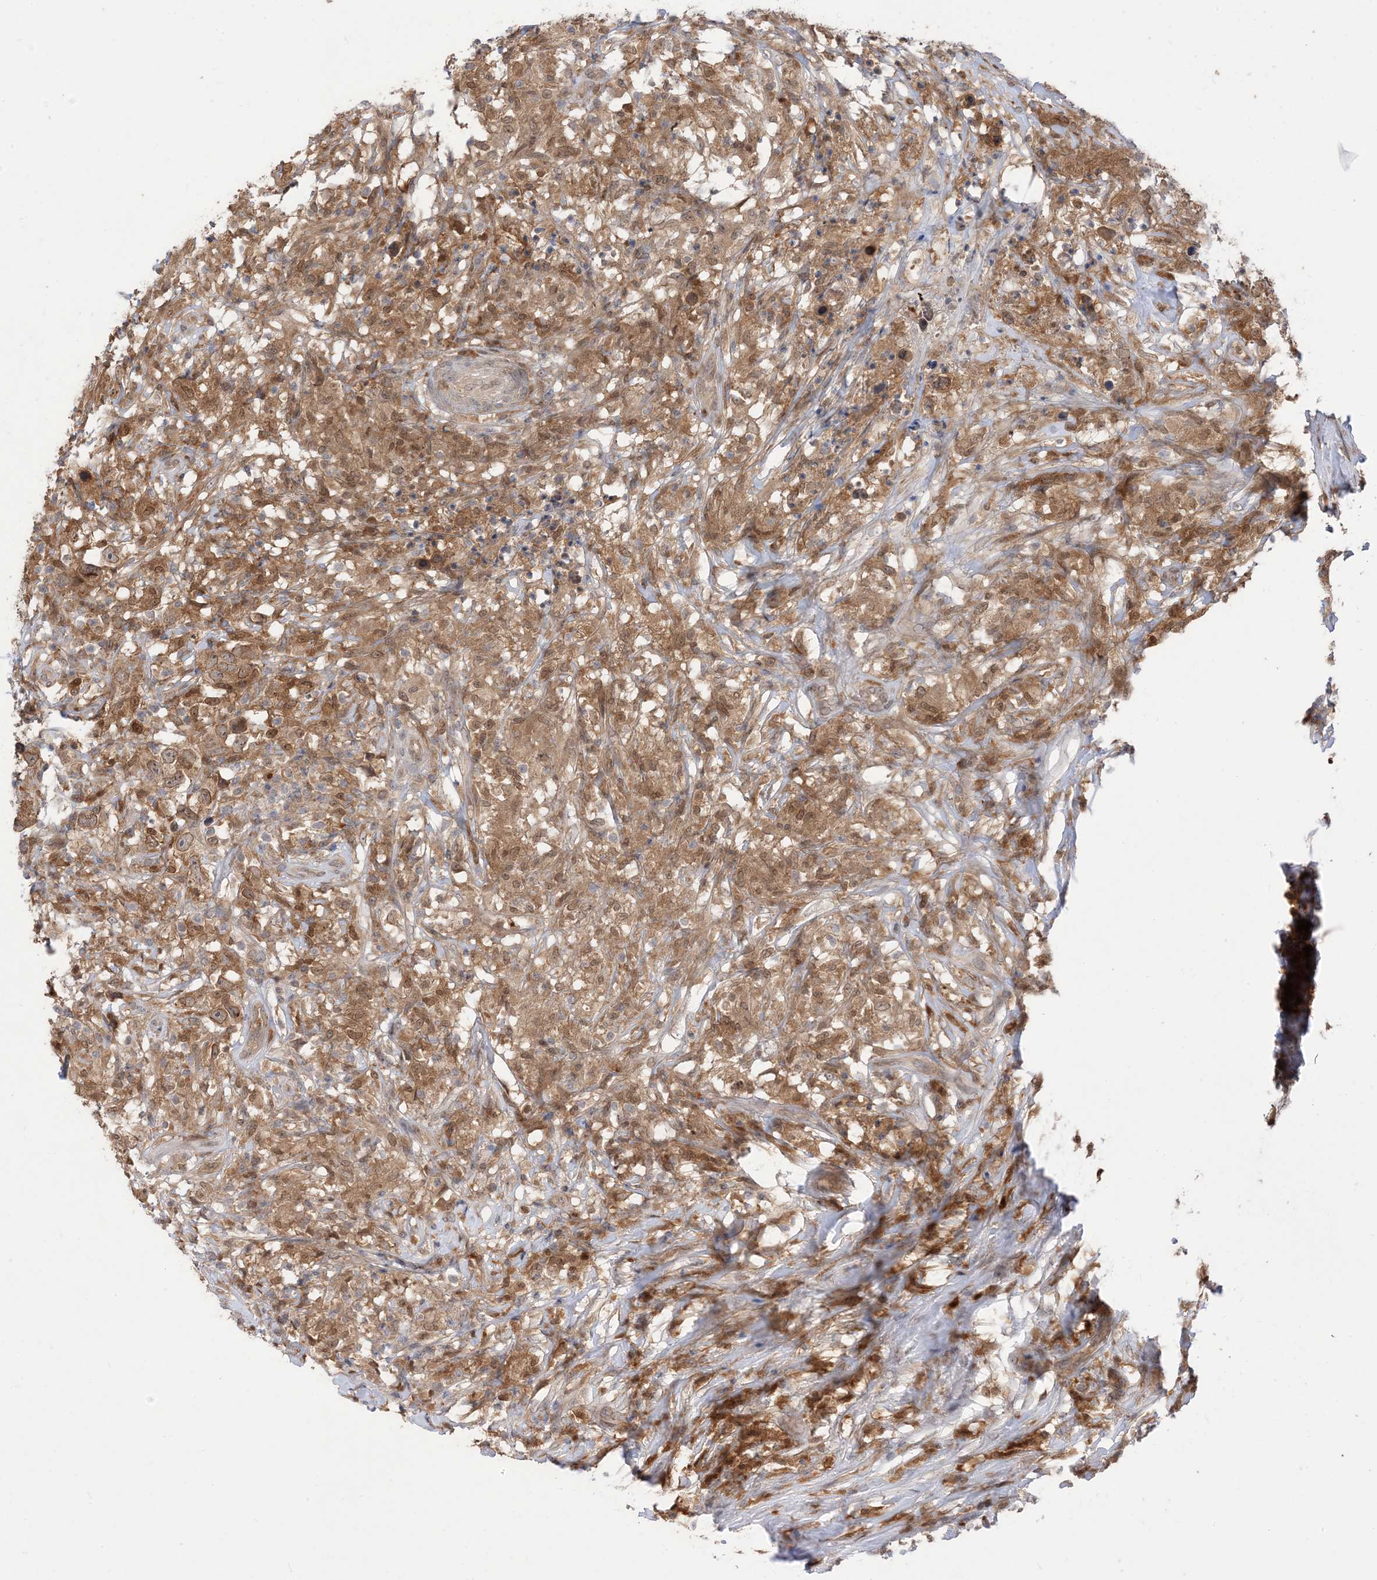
{"staining": {"intensity": "moderate", "quantity": ">75%", "location": "cytoplasmic/membranous,nuclear"}, "tissue": "testis cancer", "cell_type": "Tumor cells", "image_type": "cancer", "snomed": [{"axis": "morphology", "description": "Seminoma, NOS"}, {"axis": "topography", "description": "Testis"}], "caption": "Testis seminoma stained with immunohistochemistry displays moderate cytoplasmic/membranous and nuclear staining in about >75% of tumor cells. (DAB (3,3'-diaminobenzidine) IHC with brightfield microscopy, high magnification).", "gene": "NAGK", "patient": {"sex": "male", "age": 49}}